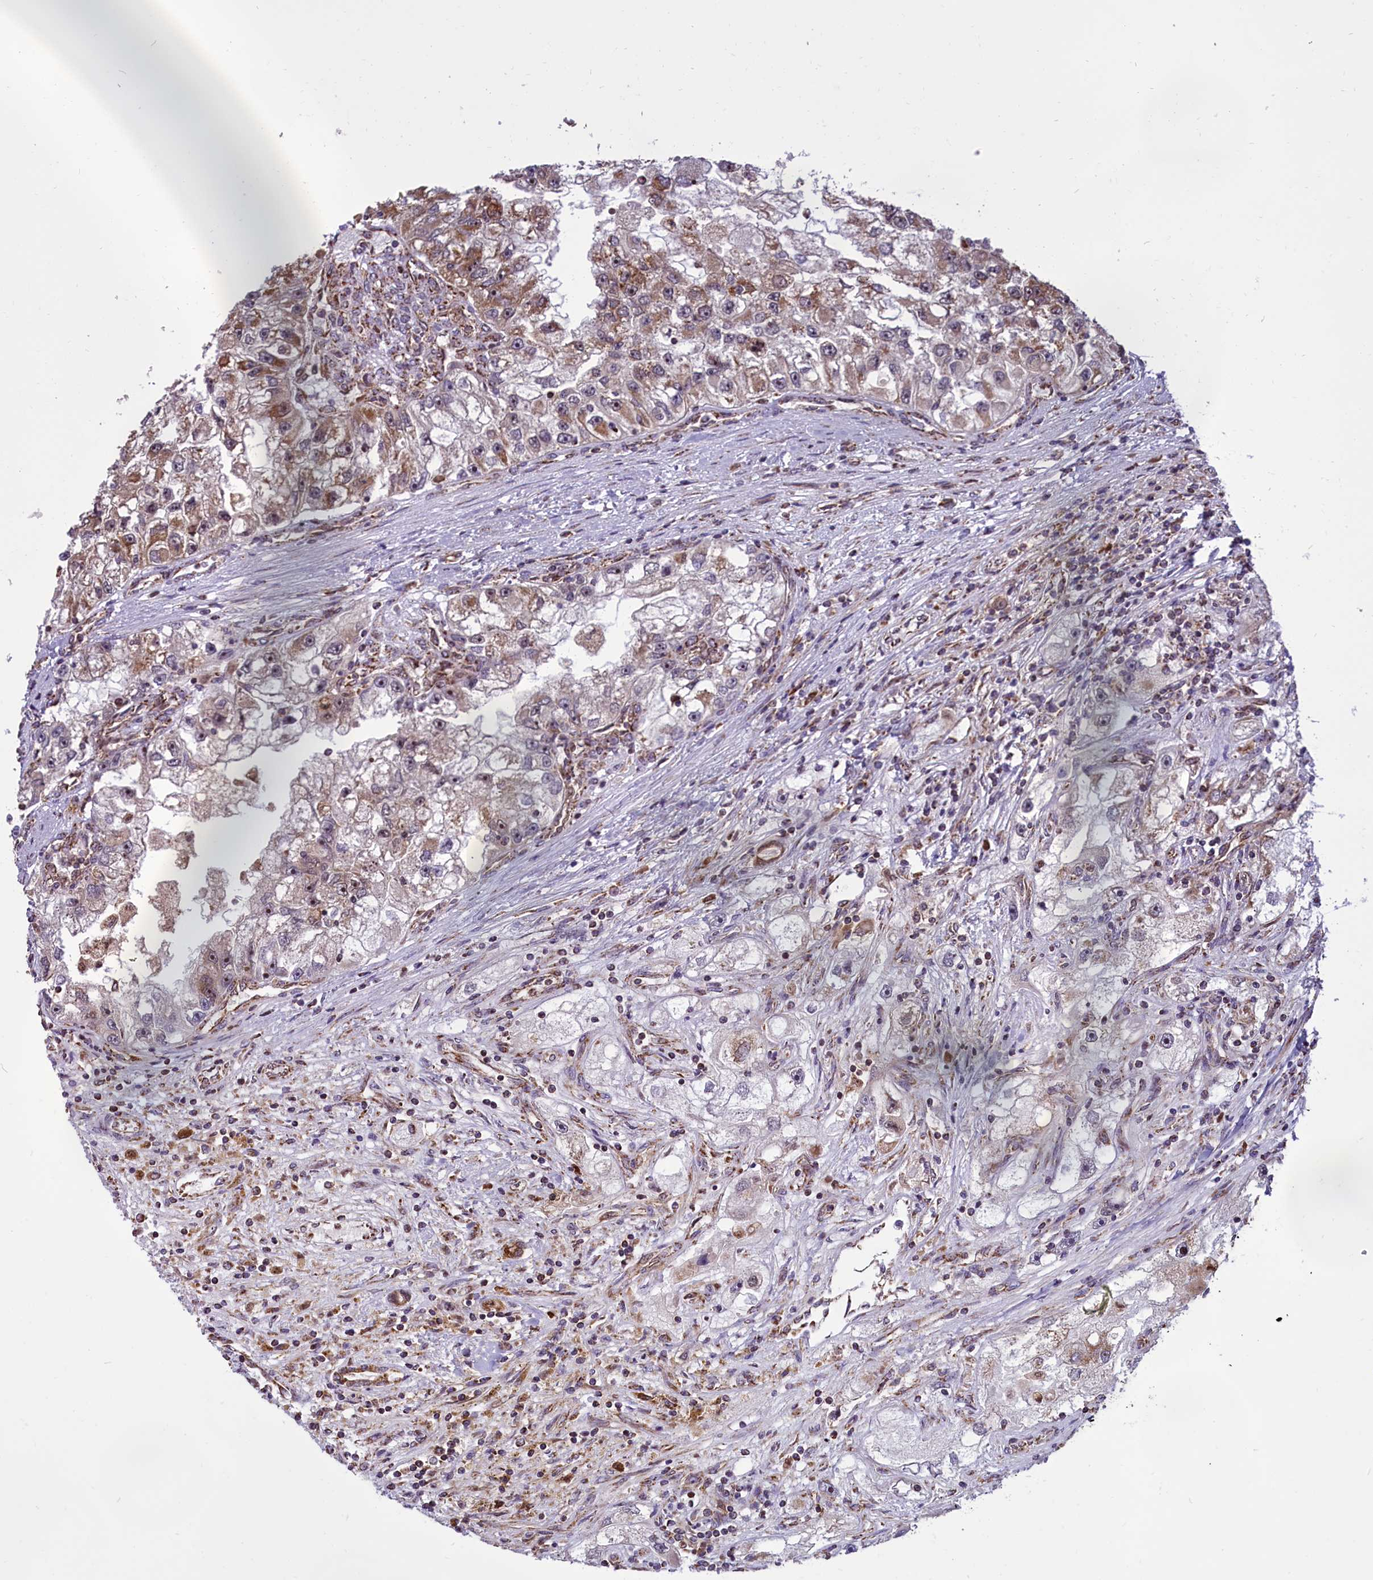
{"staining": {"intensity": "moderate", "quantity": "<25%", "location": "cytoplasmic/membranous"}, "tissue": "renal cancer", "cell_type": "Tumor cells", "image_type": "cancer", "snomed": [{"axis": "morphology", "description": "Adenocarcinoma, NOS"}, {"axis": "topography", "description": "Kidney"}], "caption": "Immunohistochemistry micrograph of neoplastic tissue: renal cancer (adenocarcinoma) stained using immunohistochemistry reveals low levels of moderate protein expression localized specifically in the cytoplasmic/membranous of tumor cells, appearing as a cytoplasmic/membranous brown color.", "gene": "NDUFS5", "patient": {"sex": "male", "age": 63}}